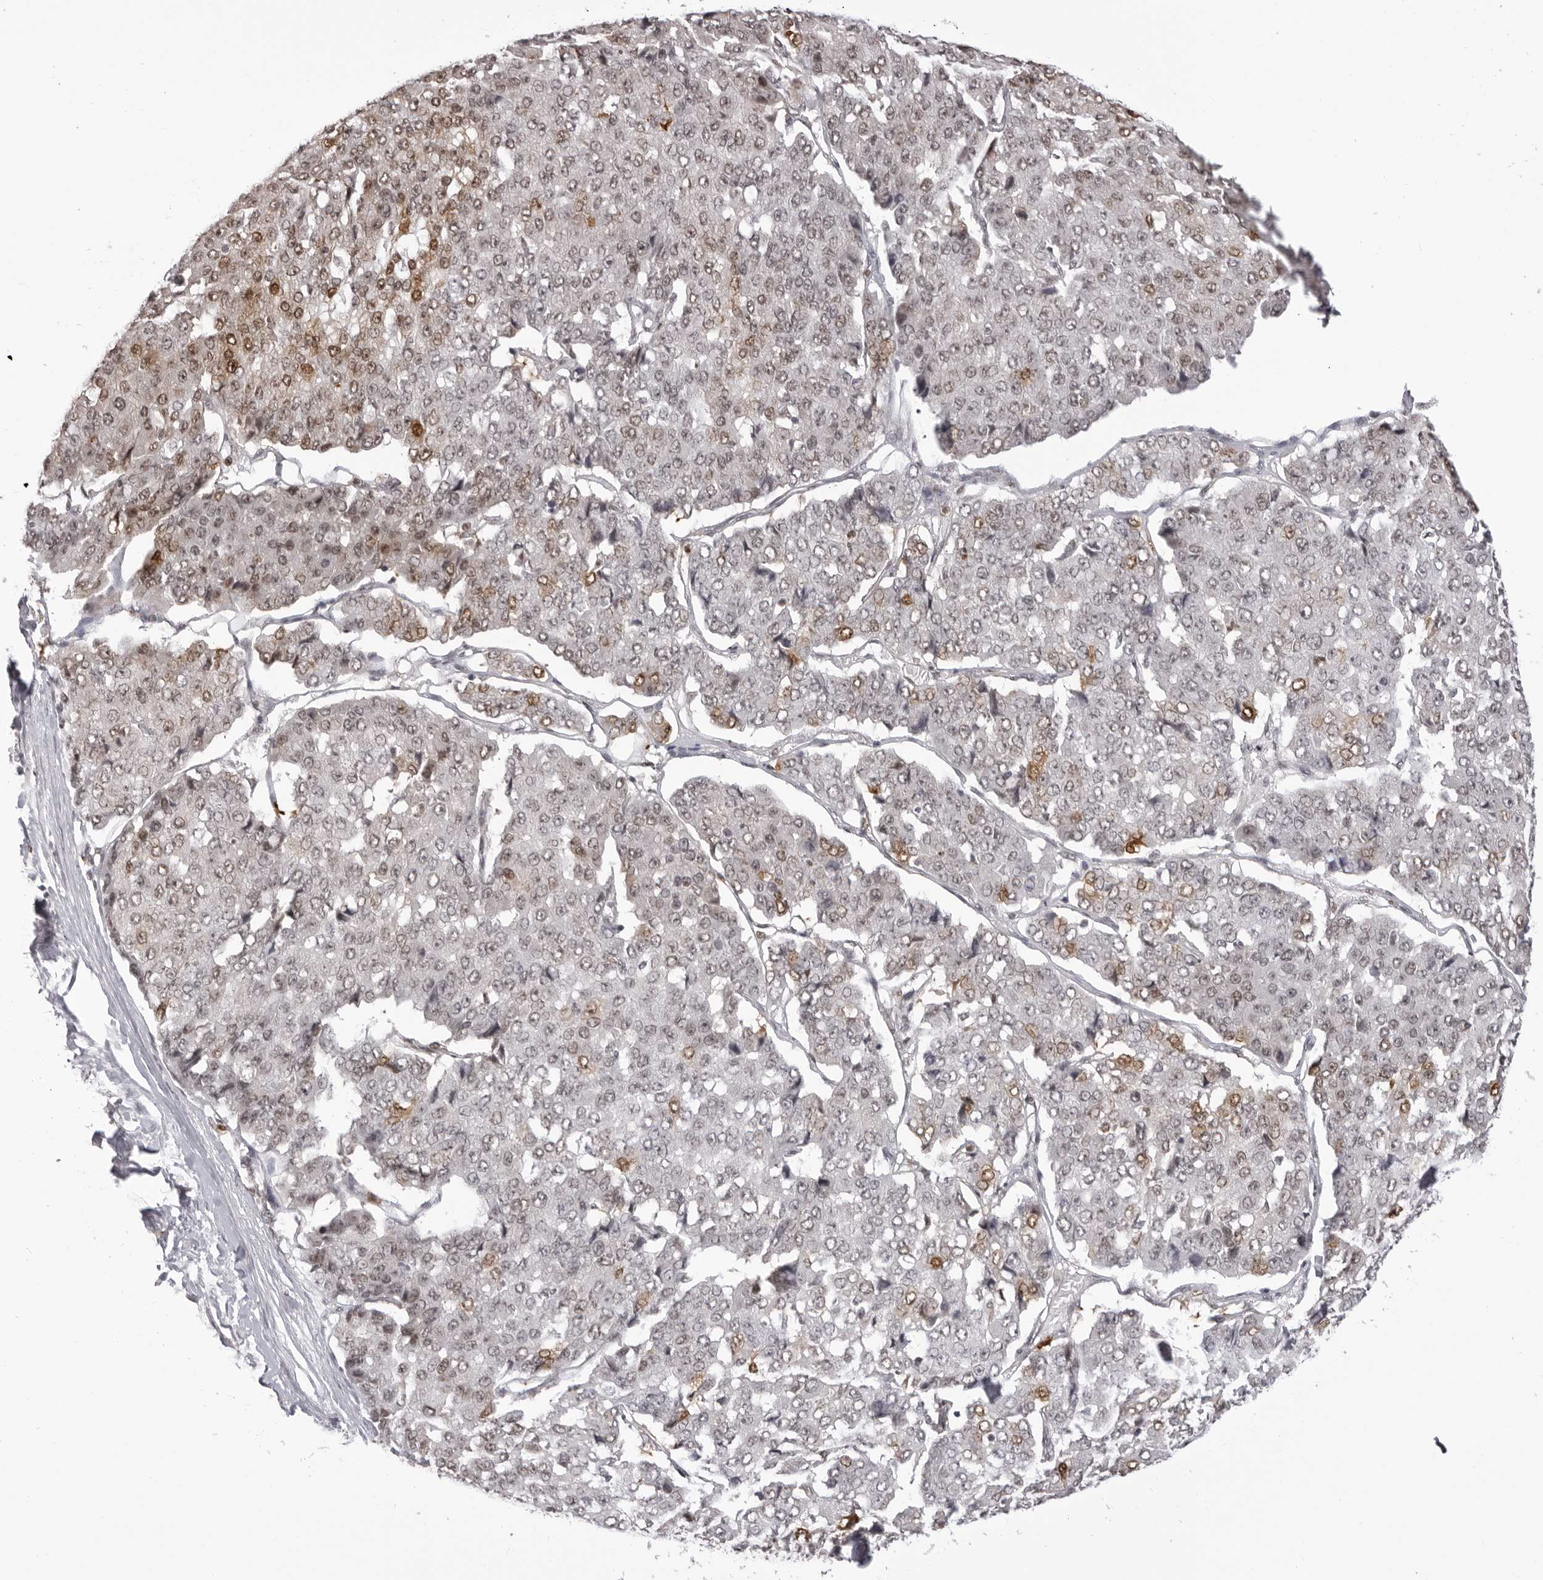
{"staining": {"intensity": "moderate", "quantity": "<25%", "location": "cytoplasmic/membranous,nuclear"}, "tissue": "pancreatic cancer", "cell_type": "Tumor cells", "image_type": "cancer", "snomed": [{"axis": "morphology", "description": "Adenocarcinoma, NOS"}, {"axis": "topography", "description": "Pancreas"}], "caption": "This is an image of immunohistochemistry (IHC) staining of pancreatic adenocarcinoma, which shows moderate staining in the cytoplasmic/membranous and nuclear of tumor cells.", "gene": "HSPA4", "patient": {"sex": "male", "age": 50}}